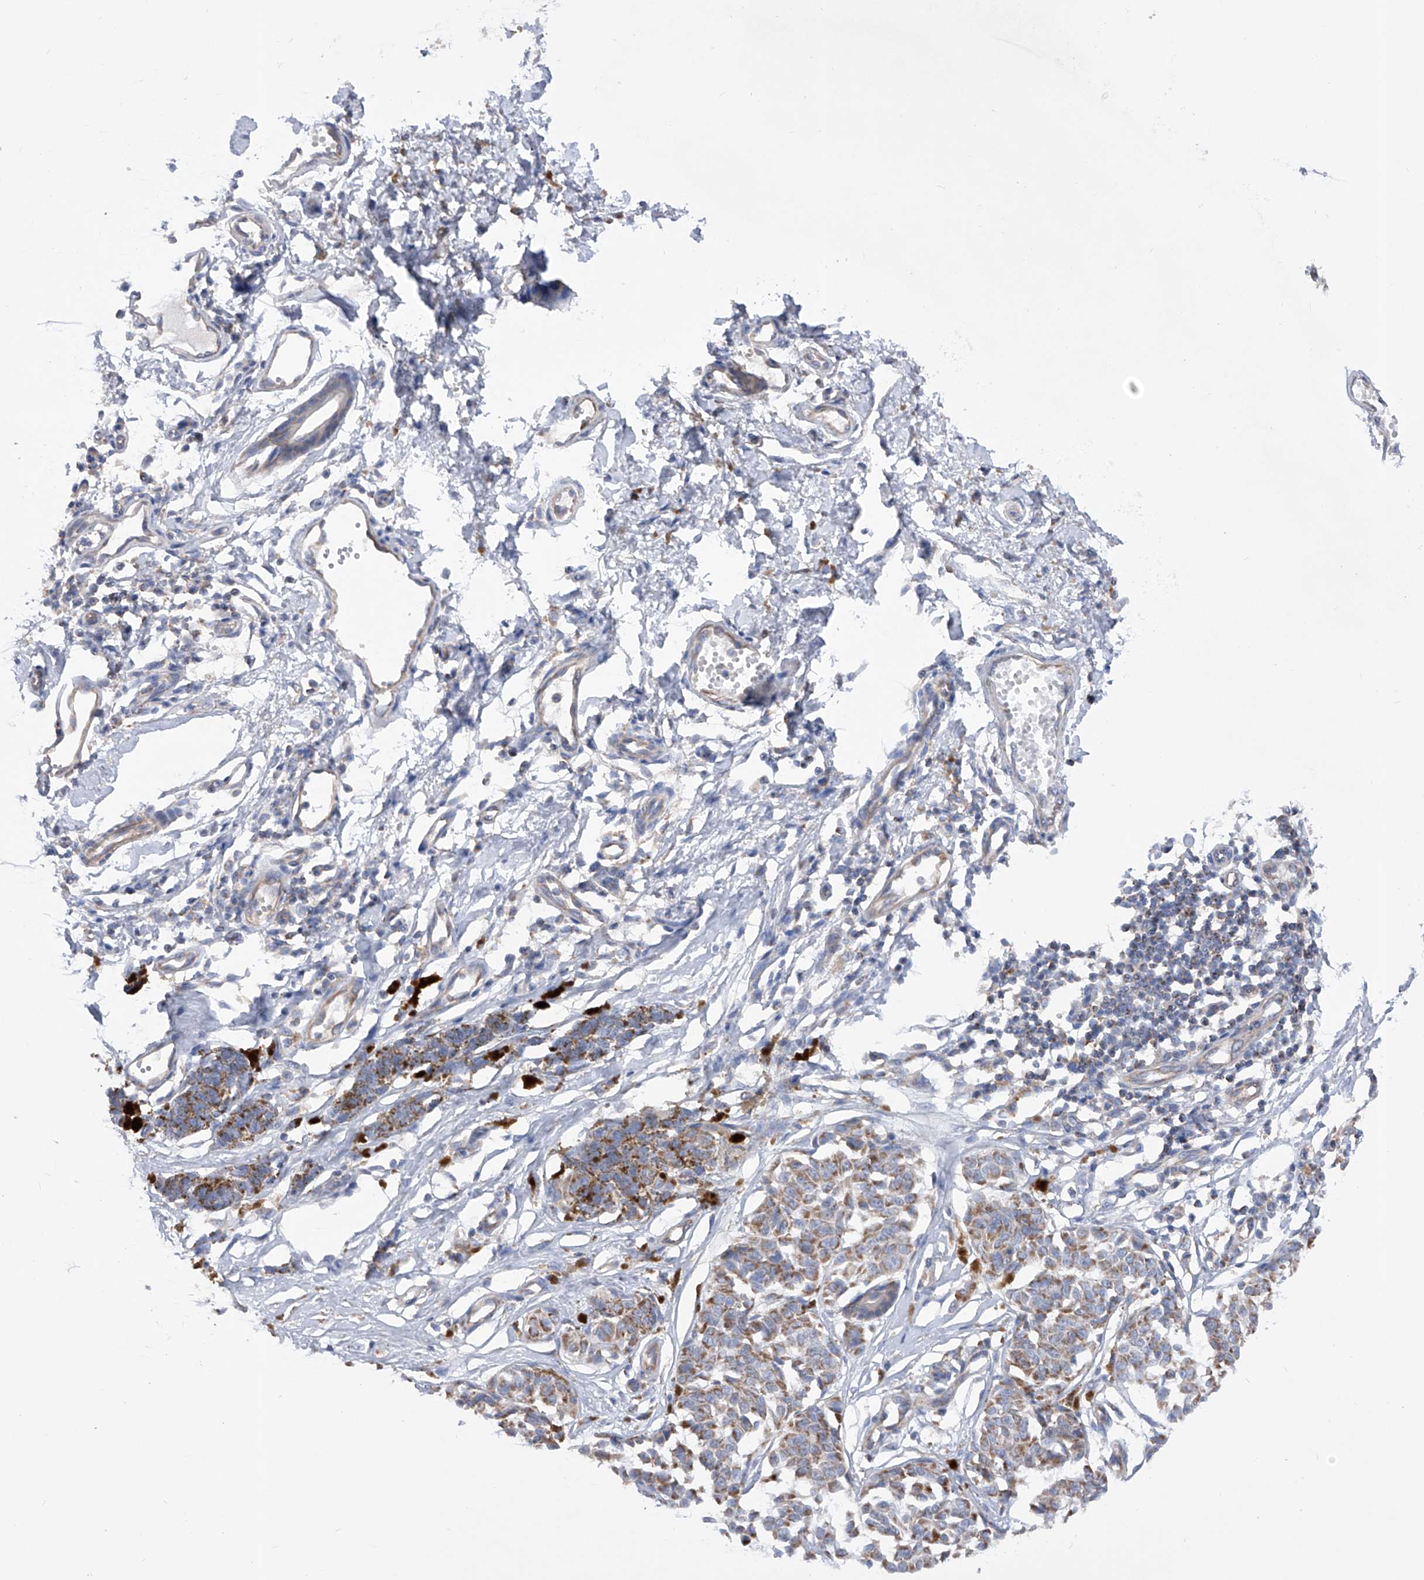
{"staining": {"intensity": "moderate", "quantity": ">75%", "location": "cytoplasmic/membranous"}, "tissue": "melanoma", "cell_type": "Tumor cells", "image_type": "cancer", "snomed": [{"axis": "morphology", "description": "Malignant melanoma, NOS"}, {"axis": "topography", "description": "Skin"}], "caption": "A micrograph of melanoma stained for a protein demonstrates moderate cytoplasmic/membranous brown staining in tumor cells.", "gene": "PDSS2", "patient": {"sex": "male", "age": 53}}